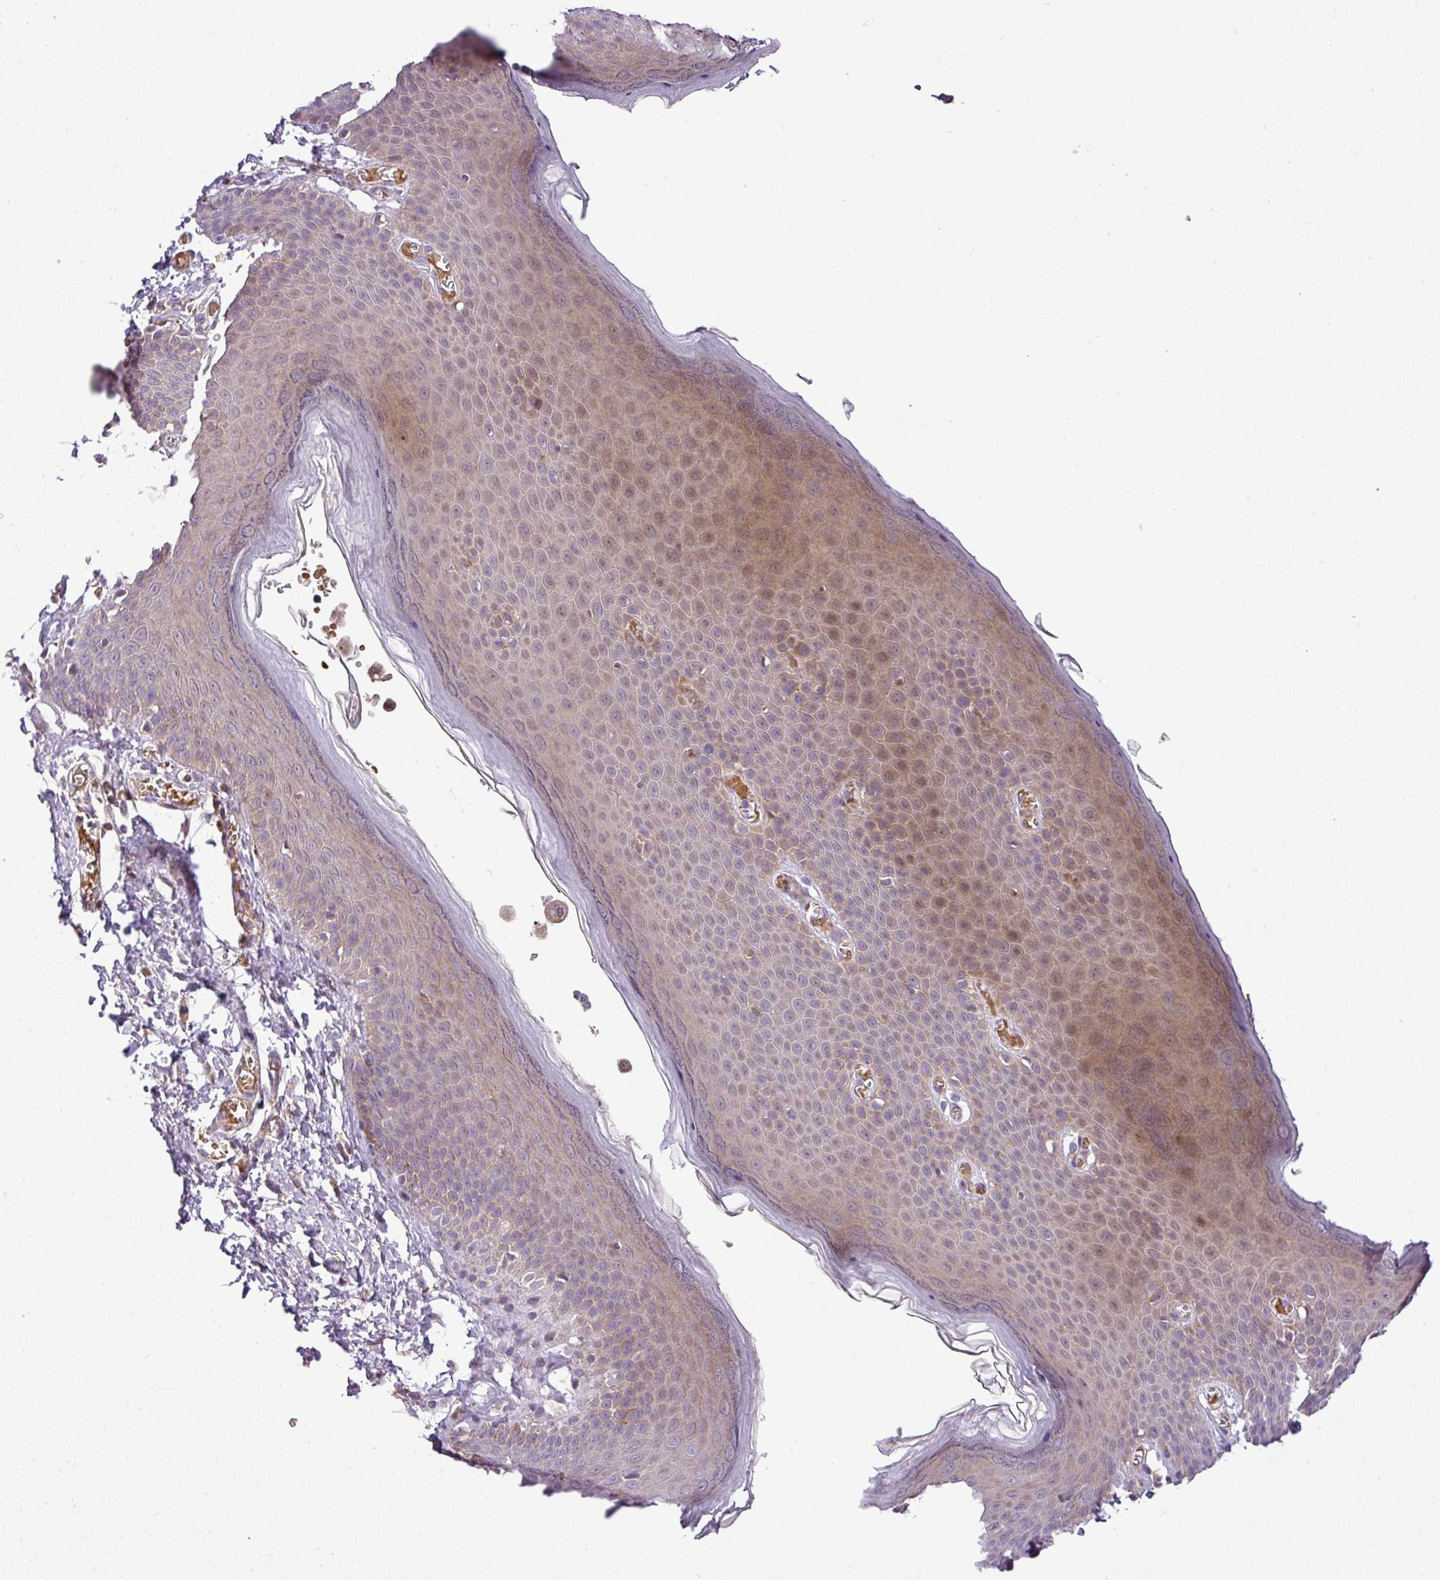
{"staining": {"intensity": "moderate", "quantity": "25%-75%", "location": "cytoplasmic/membranous,nuclear"}, "tissue": "skin", "cell_type": "Epidermal cells", "image_type": "normal", "snomed": [{"axis": "morphology", "description": "Normal tissue, NOS"}, {"axis": "topography", "description": "Anal"}], "caption": "Immunohistochemical staining of normal skin demonstrates medium levels of moderate cytoplasmic/membranous,nuclear positivity in approximately 25%-75% of epidermal cells.", "gene": "NBEAL2", "patient": {"sex": "female", "age": 40}}